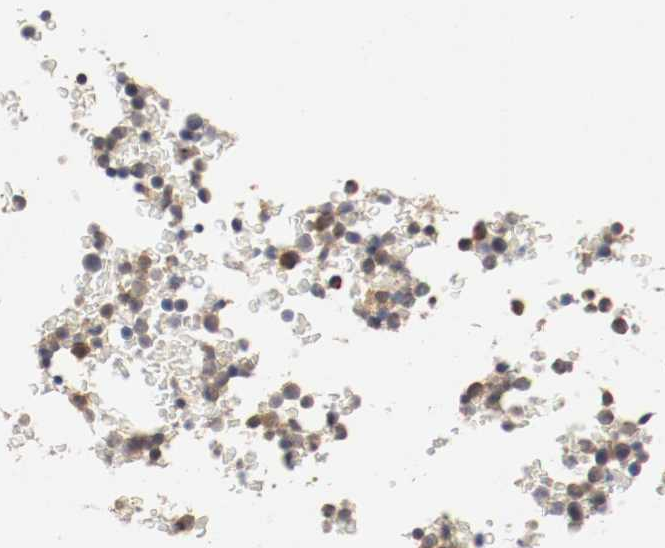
{"staining": {"intensity": "moderate", "quantity": "25%-75%", "location": "cytoplasmic/membranous,nuclear"}, "tissue": "bone marrow", "cell_type": "Hematopoietic cells", "image_type": "normal", "snomed": [{"axis": "morphology", "description": "Normal tissue, NOS"}, {"axis": "topography", "description": "Bone marrow"}], "caption": "IHC image of benign bone marrow stained for a protein (brown), which reveals medium levels of moderate cytoplasmic/membranous,nuclear expression in approximately 25%-75% of hematopoietic cells.", "gene": "TYK2", "patient": {"sex": "female", "age": 66}}